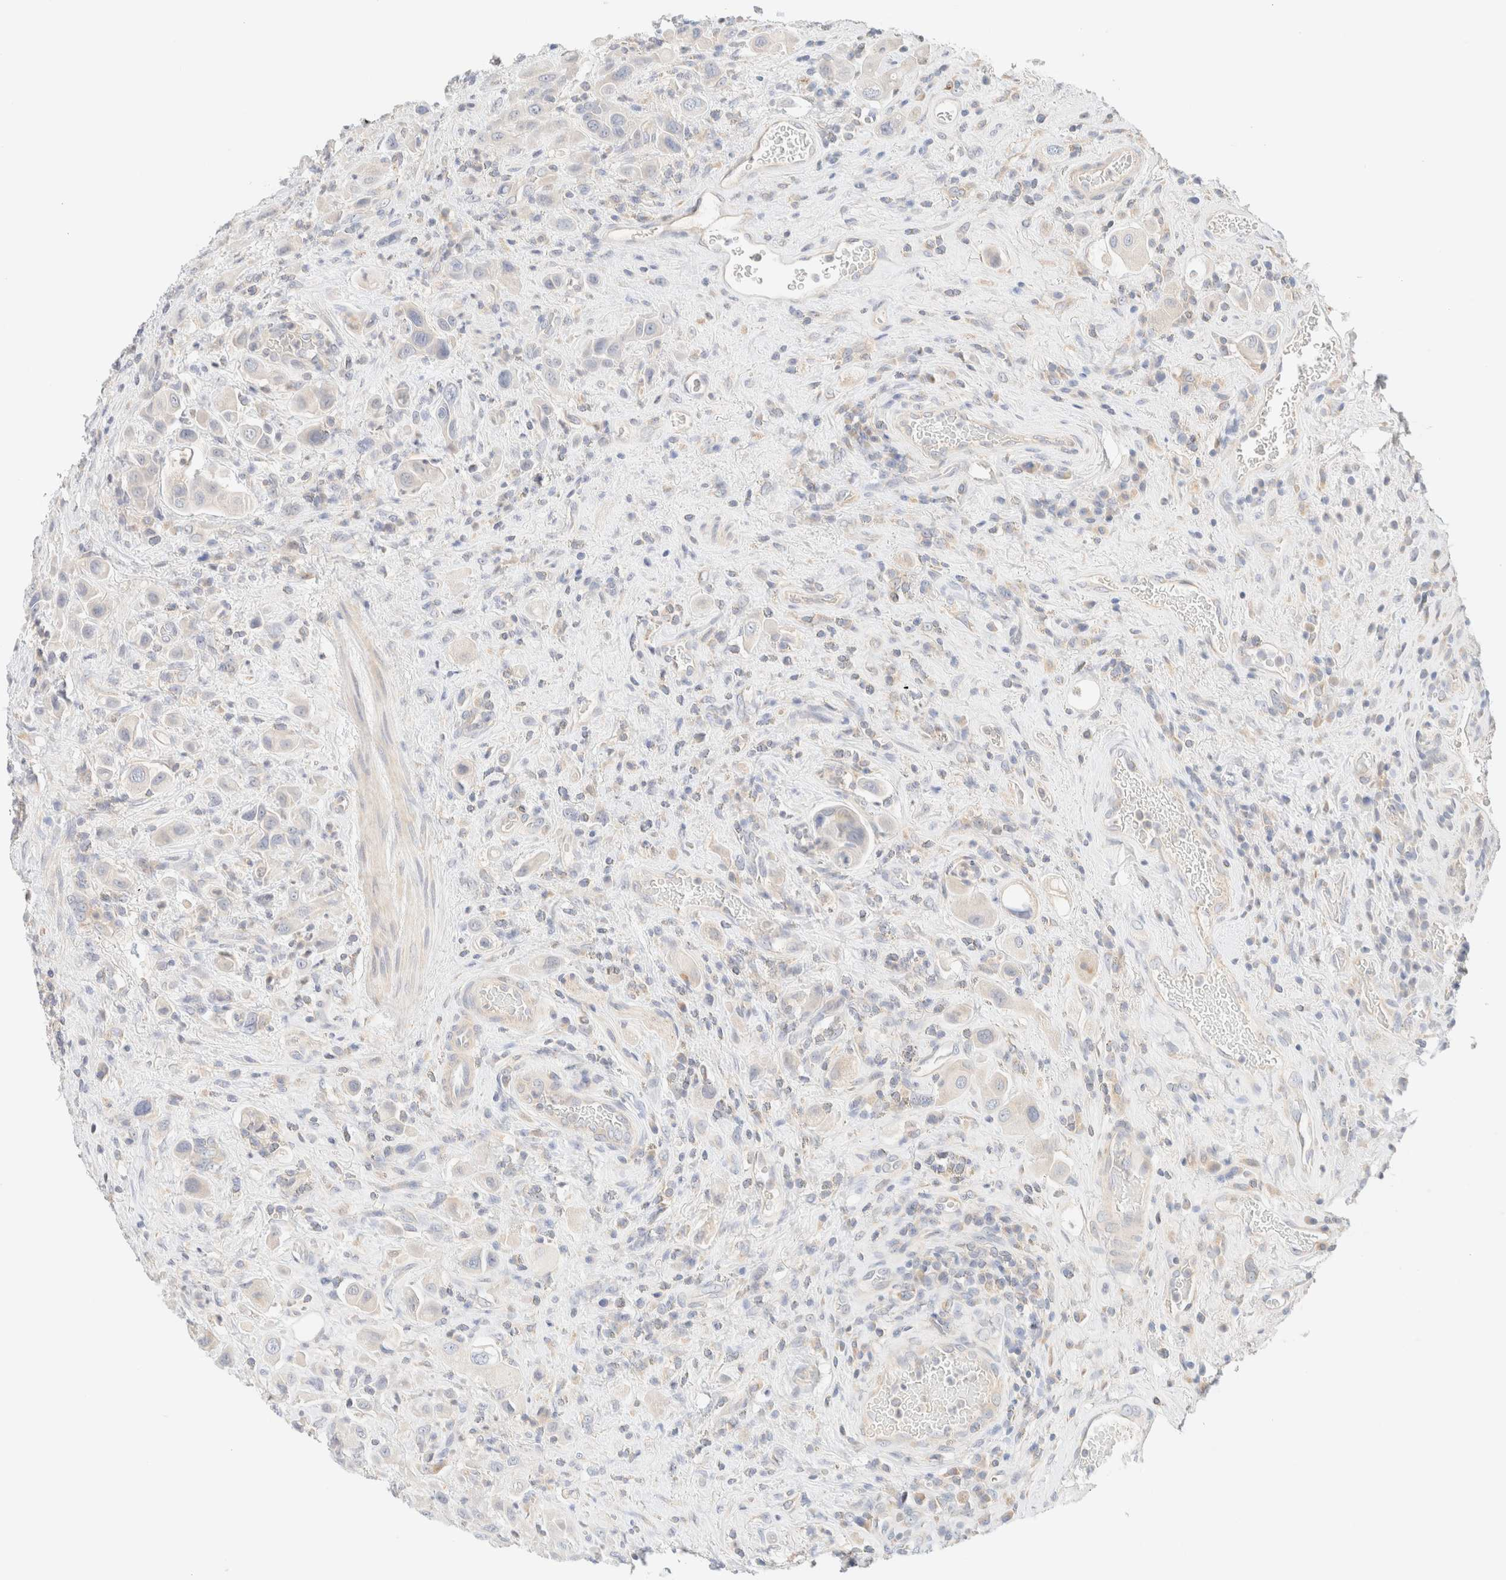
{"staining": {"intensity": "negative", "quantity": "none", "location": "none"}, "tissue": "urothelial cancer", "cell_type": "Tumor cells", "image_type": "cancer", "snomed": [{"axis": "morphology", "description": "Urothelial carcinoma, High grade"}, {"axis": "topography", "description": "Urinary bladder"}], "caption": "Tumor cells are negative for protein expression in human urothelial cancer.", "gene": "SARM1", "patient": {"sex": "male", "age": 50}}